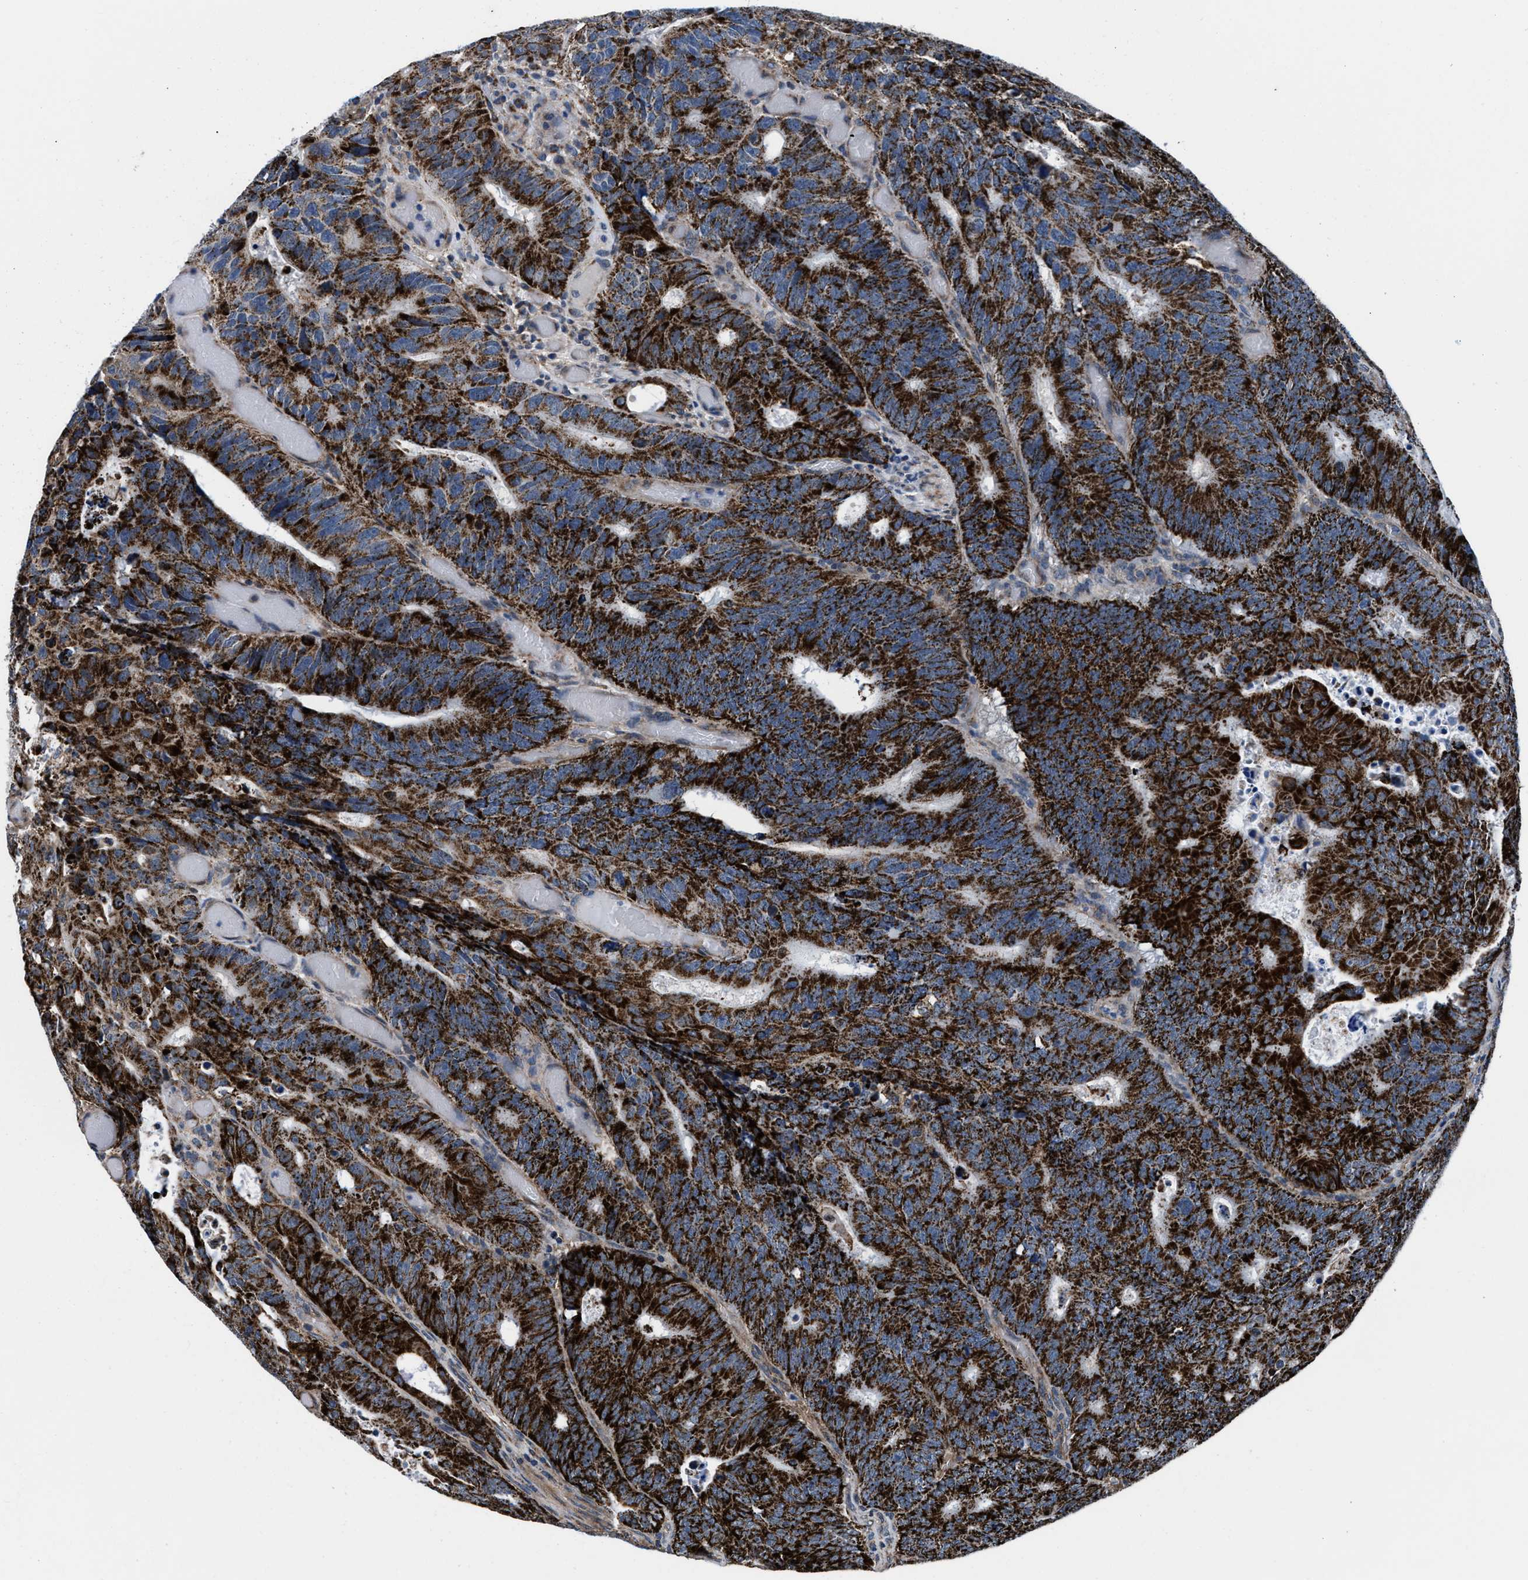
{"staining": {"intensity": "strong", "quantity": ">75%", "location": "cytoplasmic/membranous"}, "tissue": "colorectal cancer", "cell_type": "Tumor cells", "image_type": "cancer", "snomed": [{"axis": "morphology", "description": "Adenocarcinoma, NOS"}, {"axis": "topography", "description": "Colon"}], "caption": "Immunohistochemical staining of adenocarcinoma (colorectal) displays high levels of strong cytoplasmic/membranous protein expression in approximately >75% of tumor cells.", "gene": "NKTR", "patient": {"sex": "male", "age": 87}}